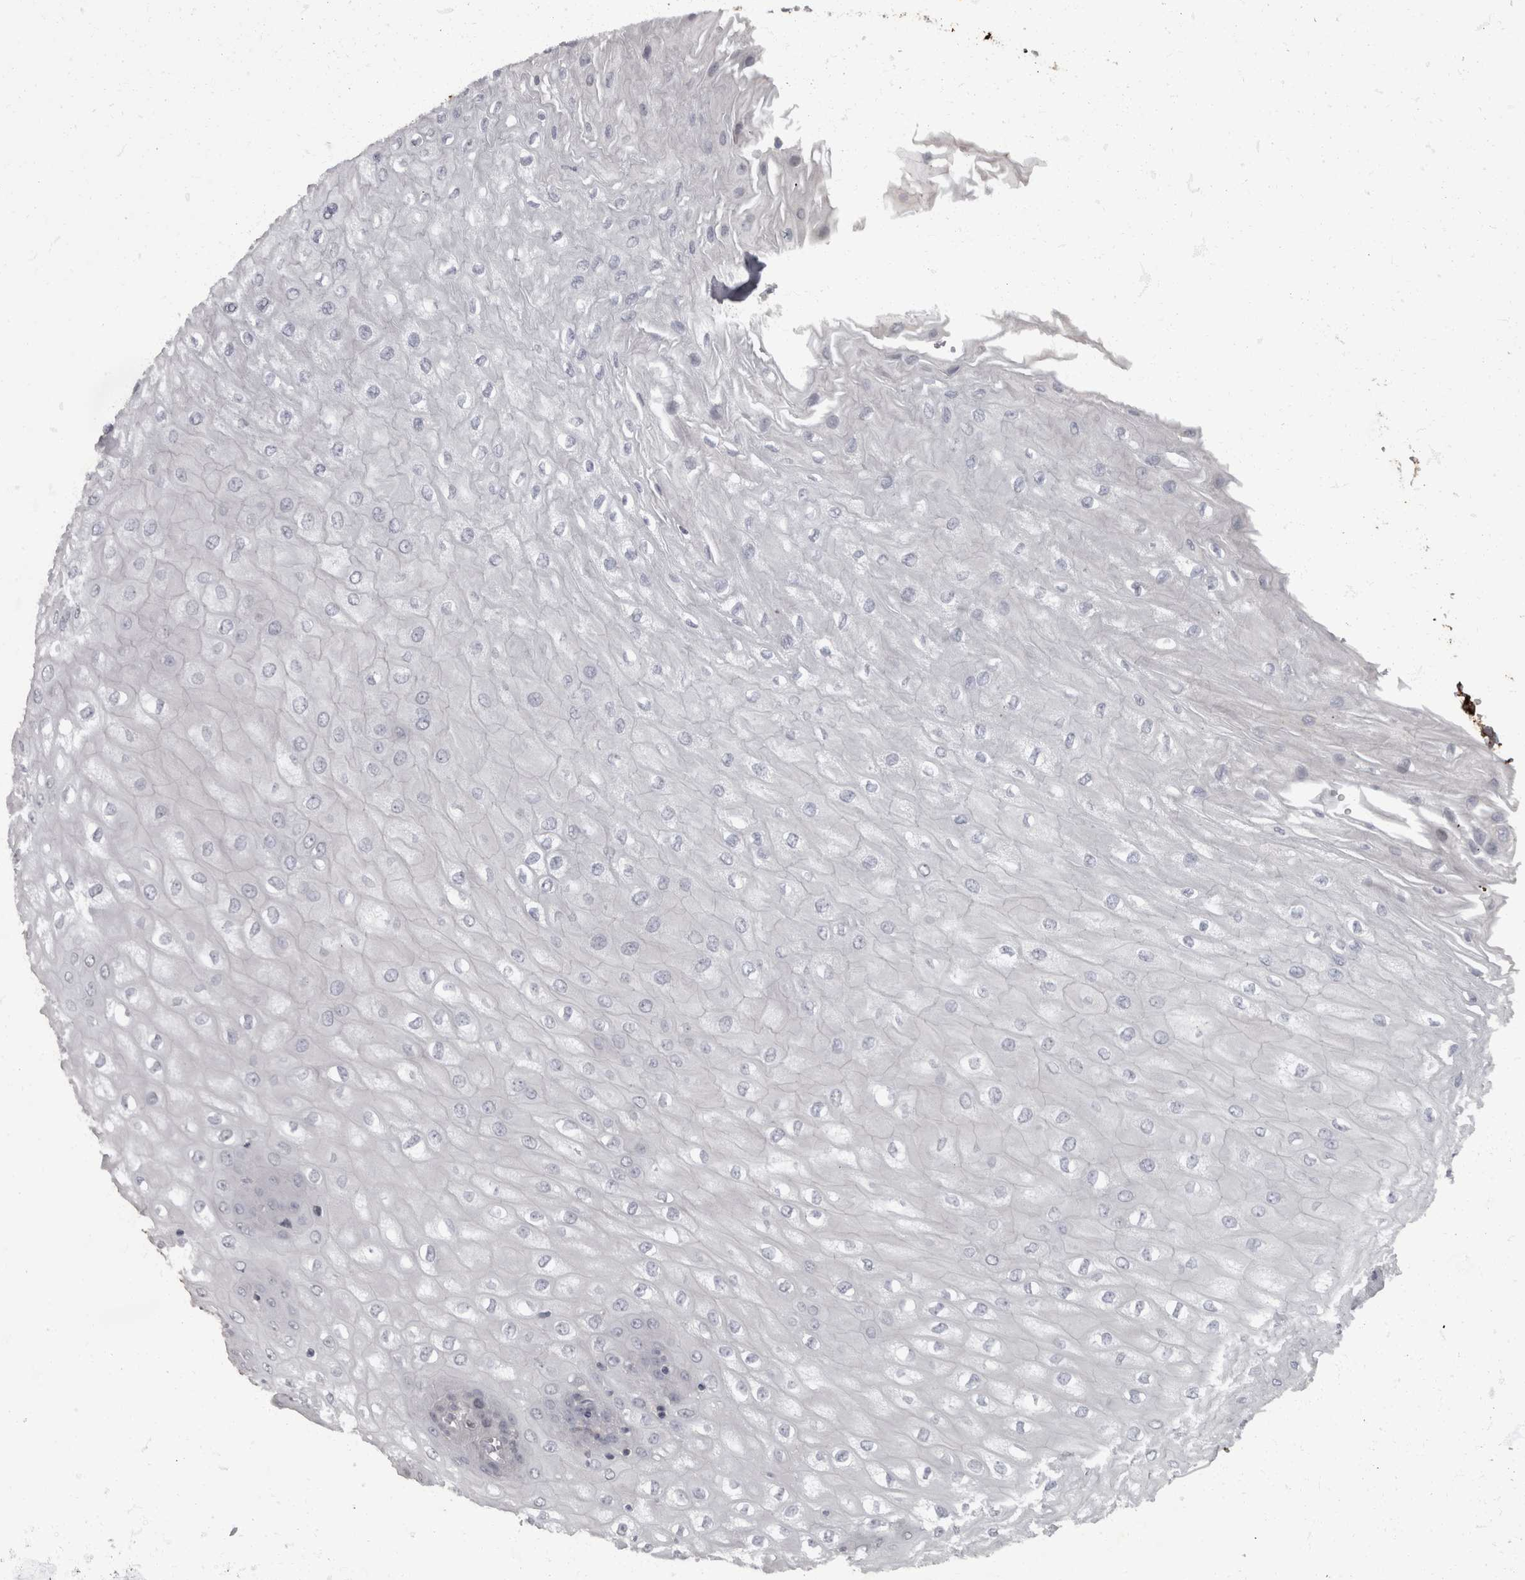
{"staining": {"intensity": "negative", "quantity": "none", "location": "none"}, "tissue": "esophagus", "cell_type": "Squamous epithelial cells", "image_type": "normal", "snomed": [{"axis": "morphology", "description": "Normal tissue, NOS"}, {"axis": "topography", "description": "Esophagus"}], "caption": "High power microscopy photomicrograph of an immunohistochemistry micrograph of benign esophagus, revealing no significant expression in squamous epithelial cells.", "gene": "MASTL", "patient": {"sex": "male", "age": 60}}